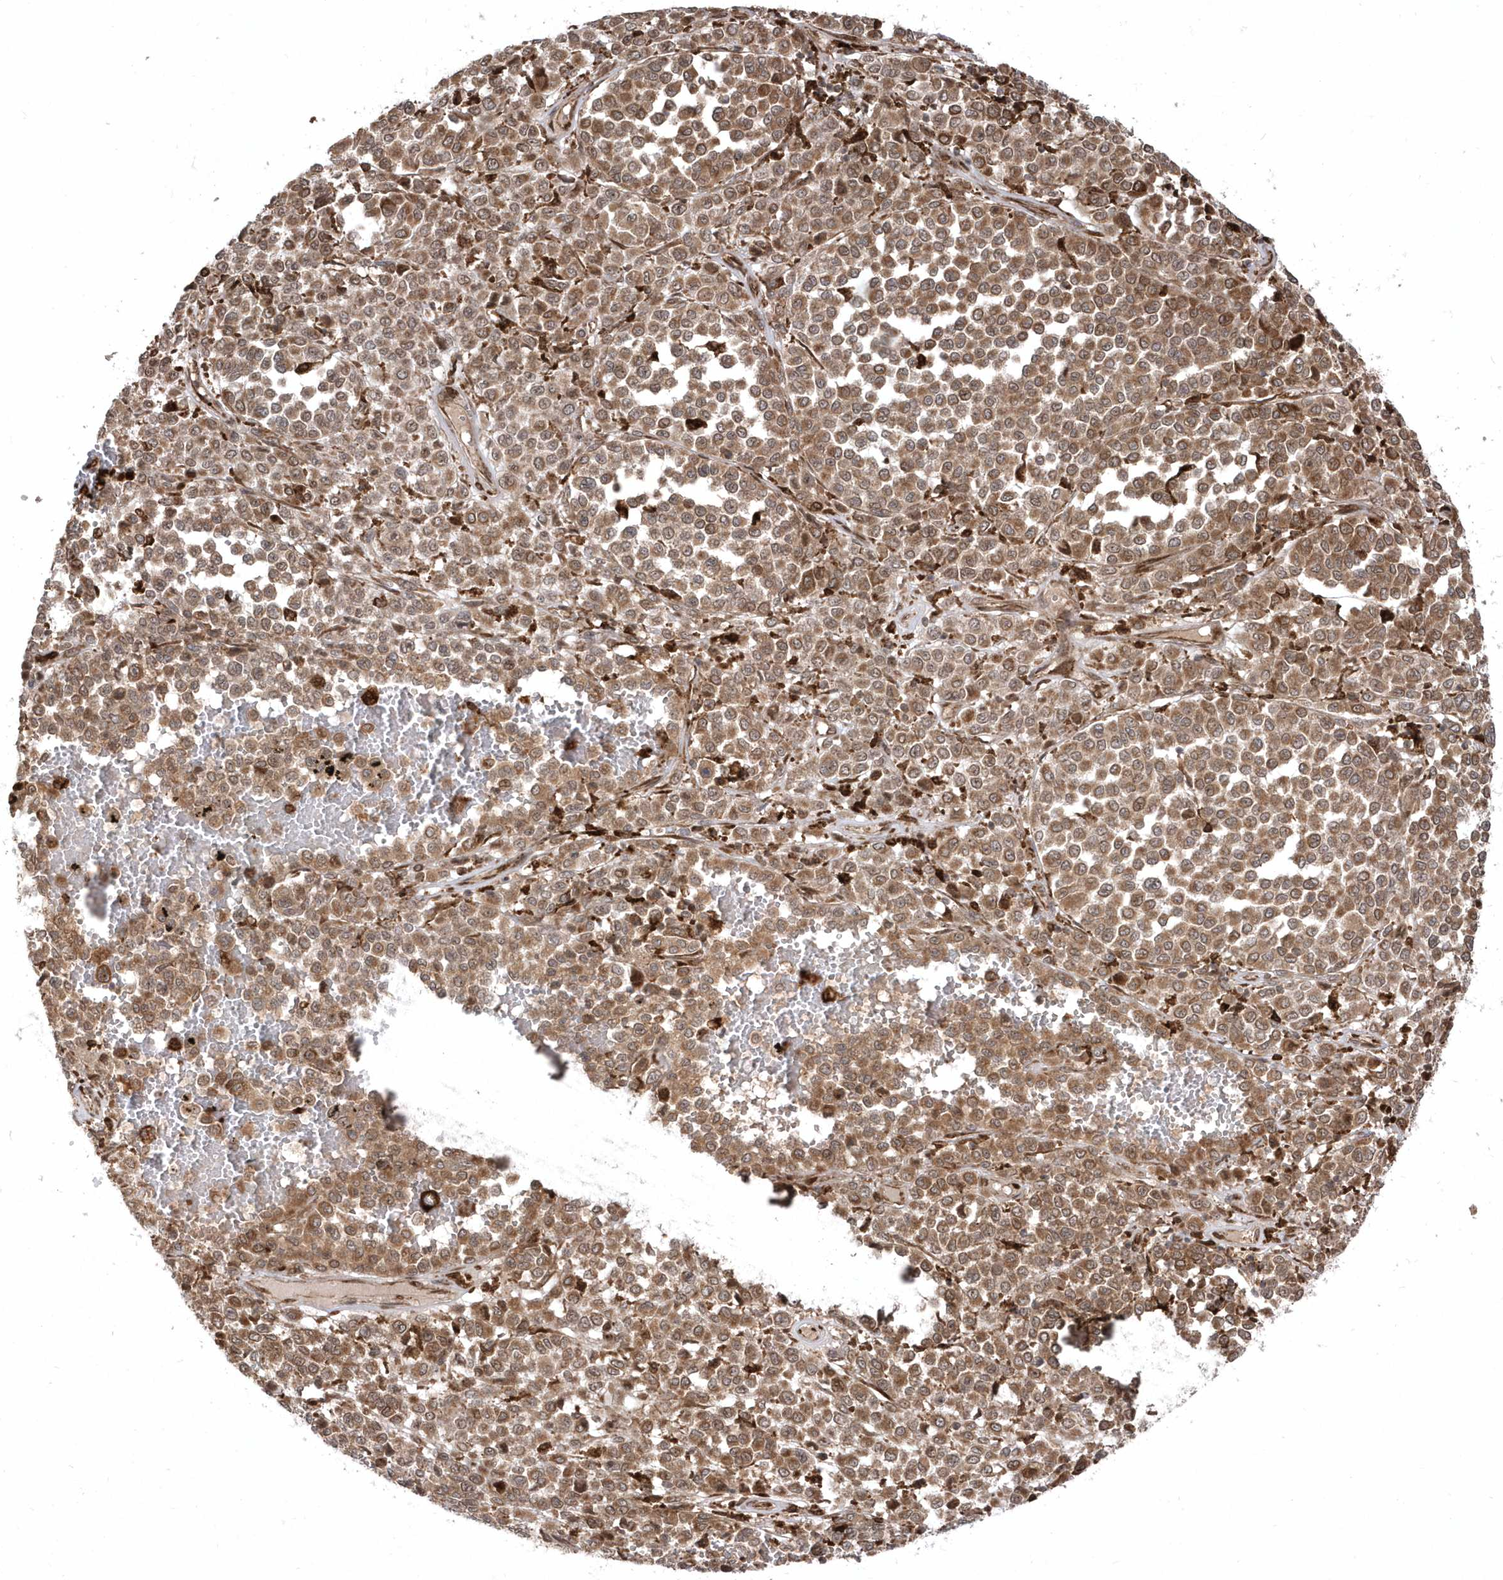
{"staining": {"intensity": "moderate", "quantity": ">75%", "location": "cytoplasmic/membranous,nuclear"}, "tissue": "melanoma", "cell_type": "Tumor cells", "image_type": "cancer", "snomed": [{"axis": "morphology", "description": "Malignant melanoma, Metastatic site"}, {"axis": "topography", "description": "Pancreas"}], "caption": "This image displays melanoma stained with IHC to label a protein in brown. The cytoplasmic/membranous and nuclear of tumor cells show moderate positivity for the protein. Nuclei are counter-stained blue.", "gene": "EPC2", "patient": {"sex": "female", "age": 30}}